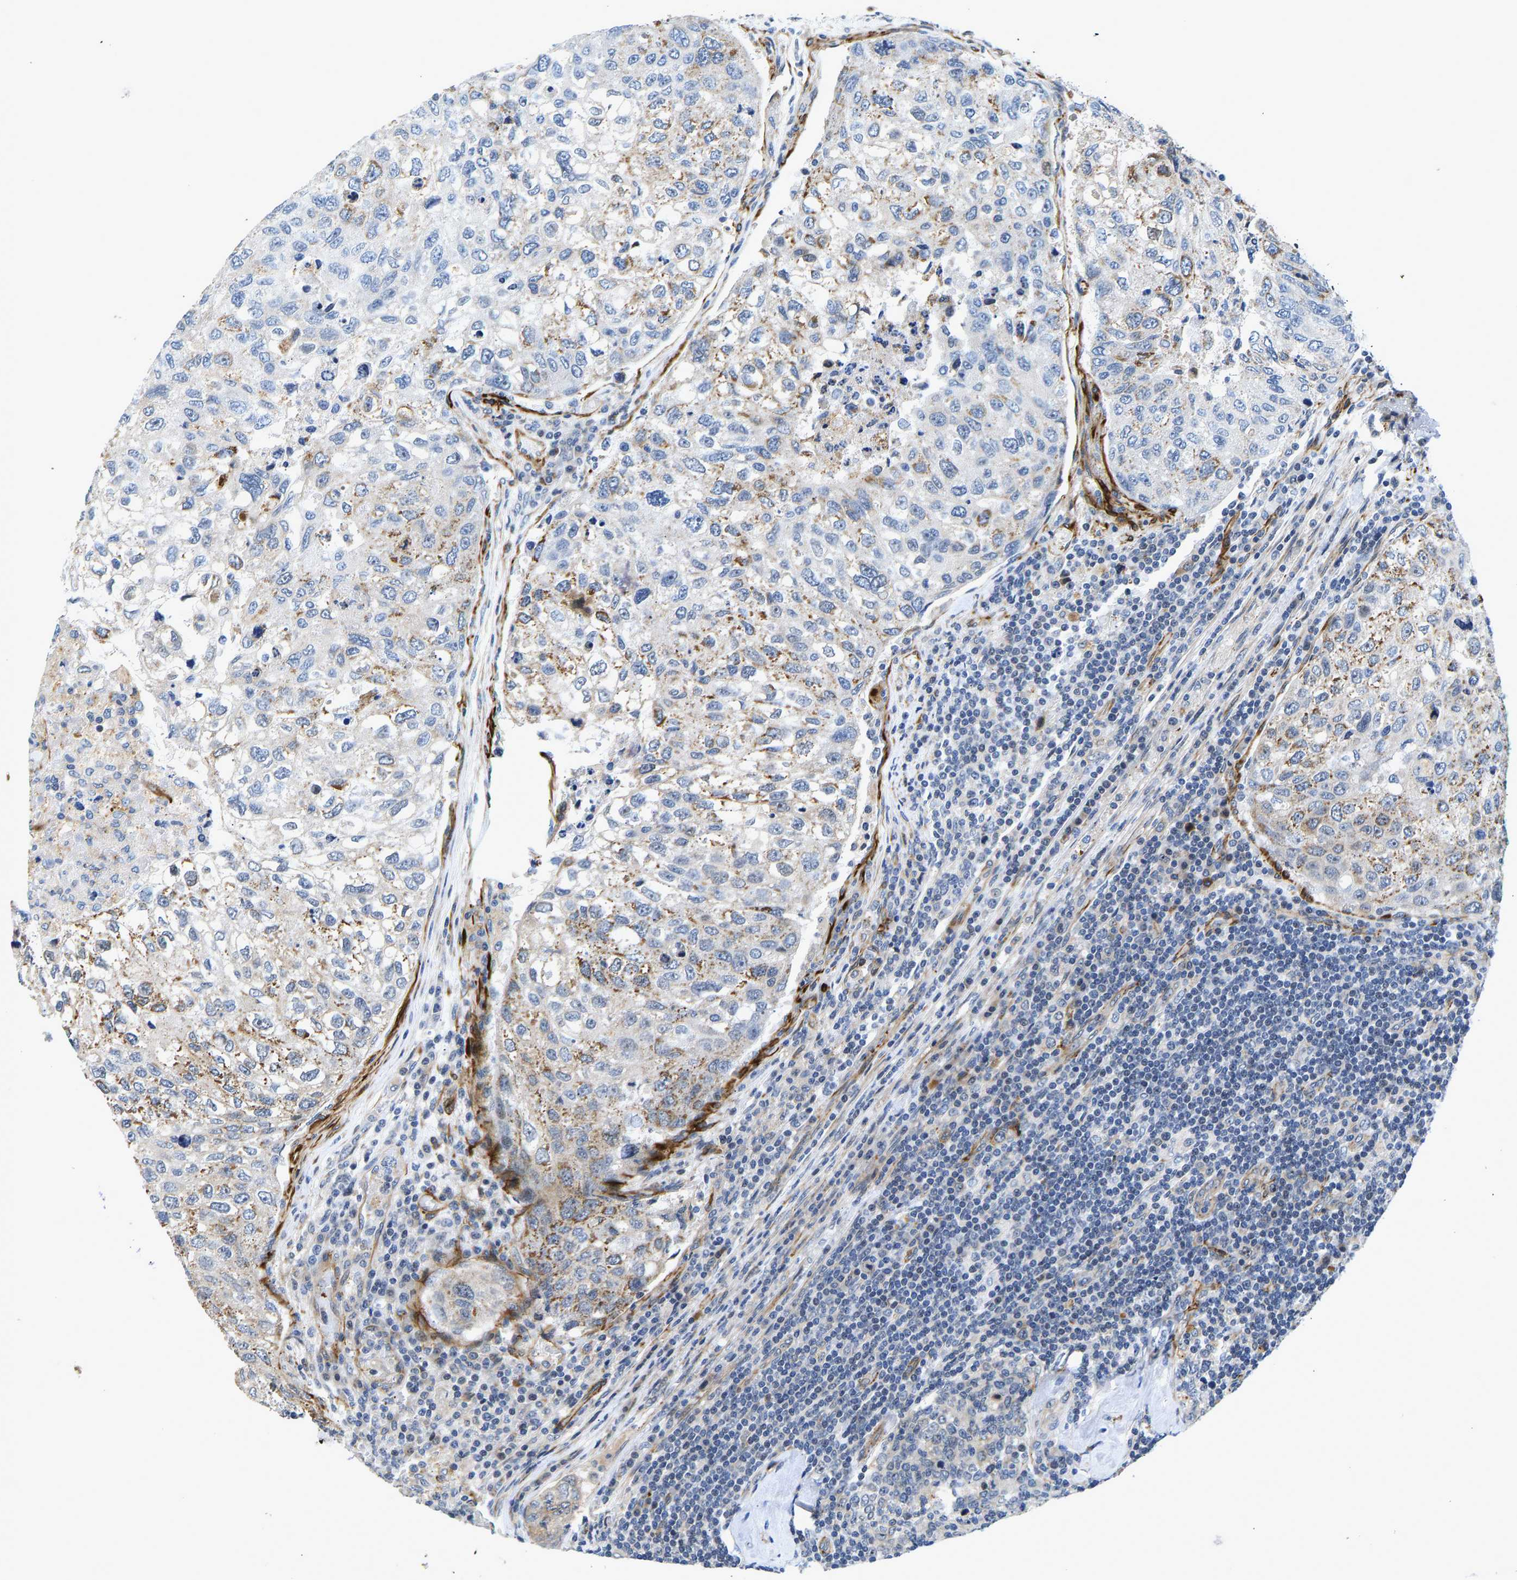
{"staining": {"intensity": "moderate", "quantity": "<25%", "location": "cytoplasmic/membranous"}, "tissue": "urothelial cancer", "cell_type": "Tumor cells", "image_type": "cancer", "snomed": [{"axis": "morphology", "description": "Urothelial carcinoma, High grade"}, {"axis": "topography", "description": "Lymph node"}, {"axis": "topography", "description": "Urinary bladder"}], "caption": "Immunohistochemical staining of human urothelial cancer demonstrates low levels of moderate cytoplasmic/membranous staining in about <25% of tumor cells. The staining was performed using DAB (3,3'-diaminobenzidine) to visualize the protein expression in brown, while the nuclei were stained in blue with hematoxylin (Magnification: 20x).", "gene": "RESF1", "patient": {"sex": "male", "age": 51}}